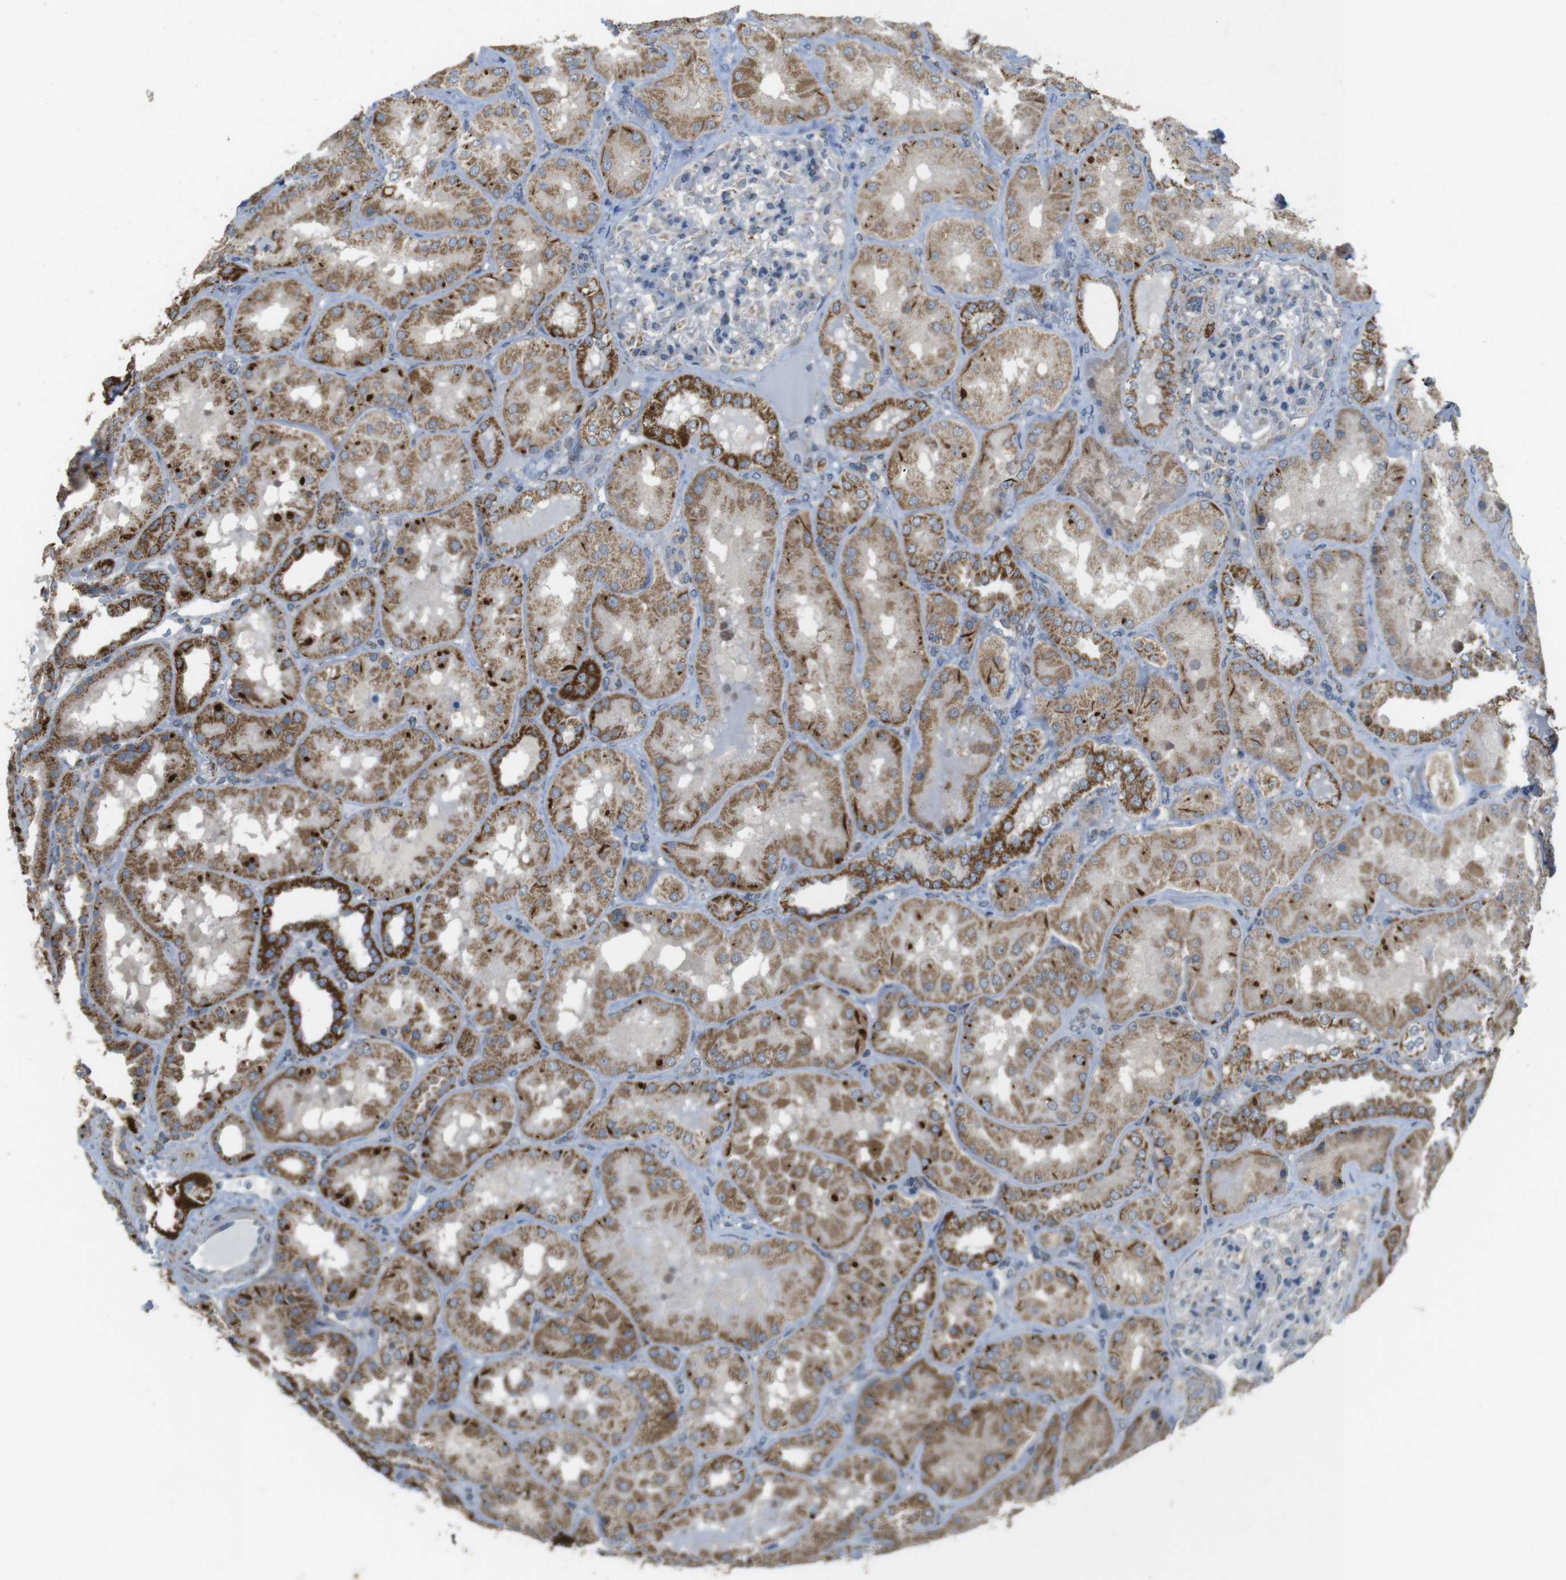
{"staining": {"intensity": "weak", "quantity": "<25%", "location": "cytoplasmic/membranous"}, "tissue": "kidney", "cell_type": "Cells in glomeruli", "image_type": "normal", "snomed": [{"axis": "morphology", "description": "Normal tissue, NOS"}, {"axis": "topography", "description": "Kidney"}], "caption": "IHC histopathology image of benign kidney: kidney stained with DAB (3,3'-diaminobenzidine) shows no significant protein staining in cells in glomeruli.", "gene": "CALHM2", "patient": {"sex": "female", "age": 56}}